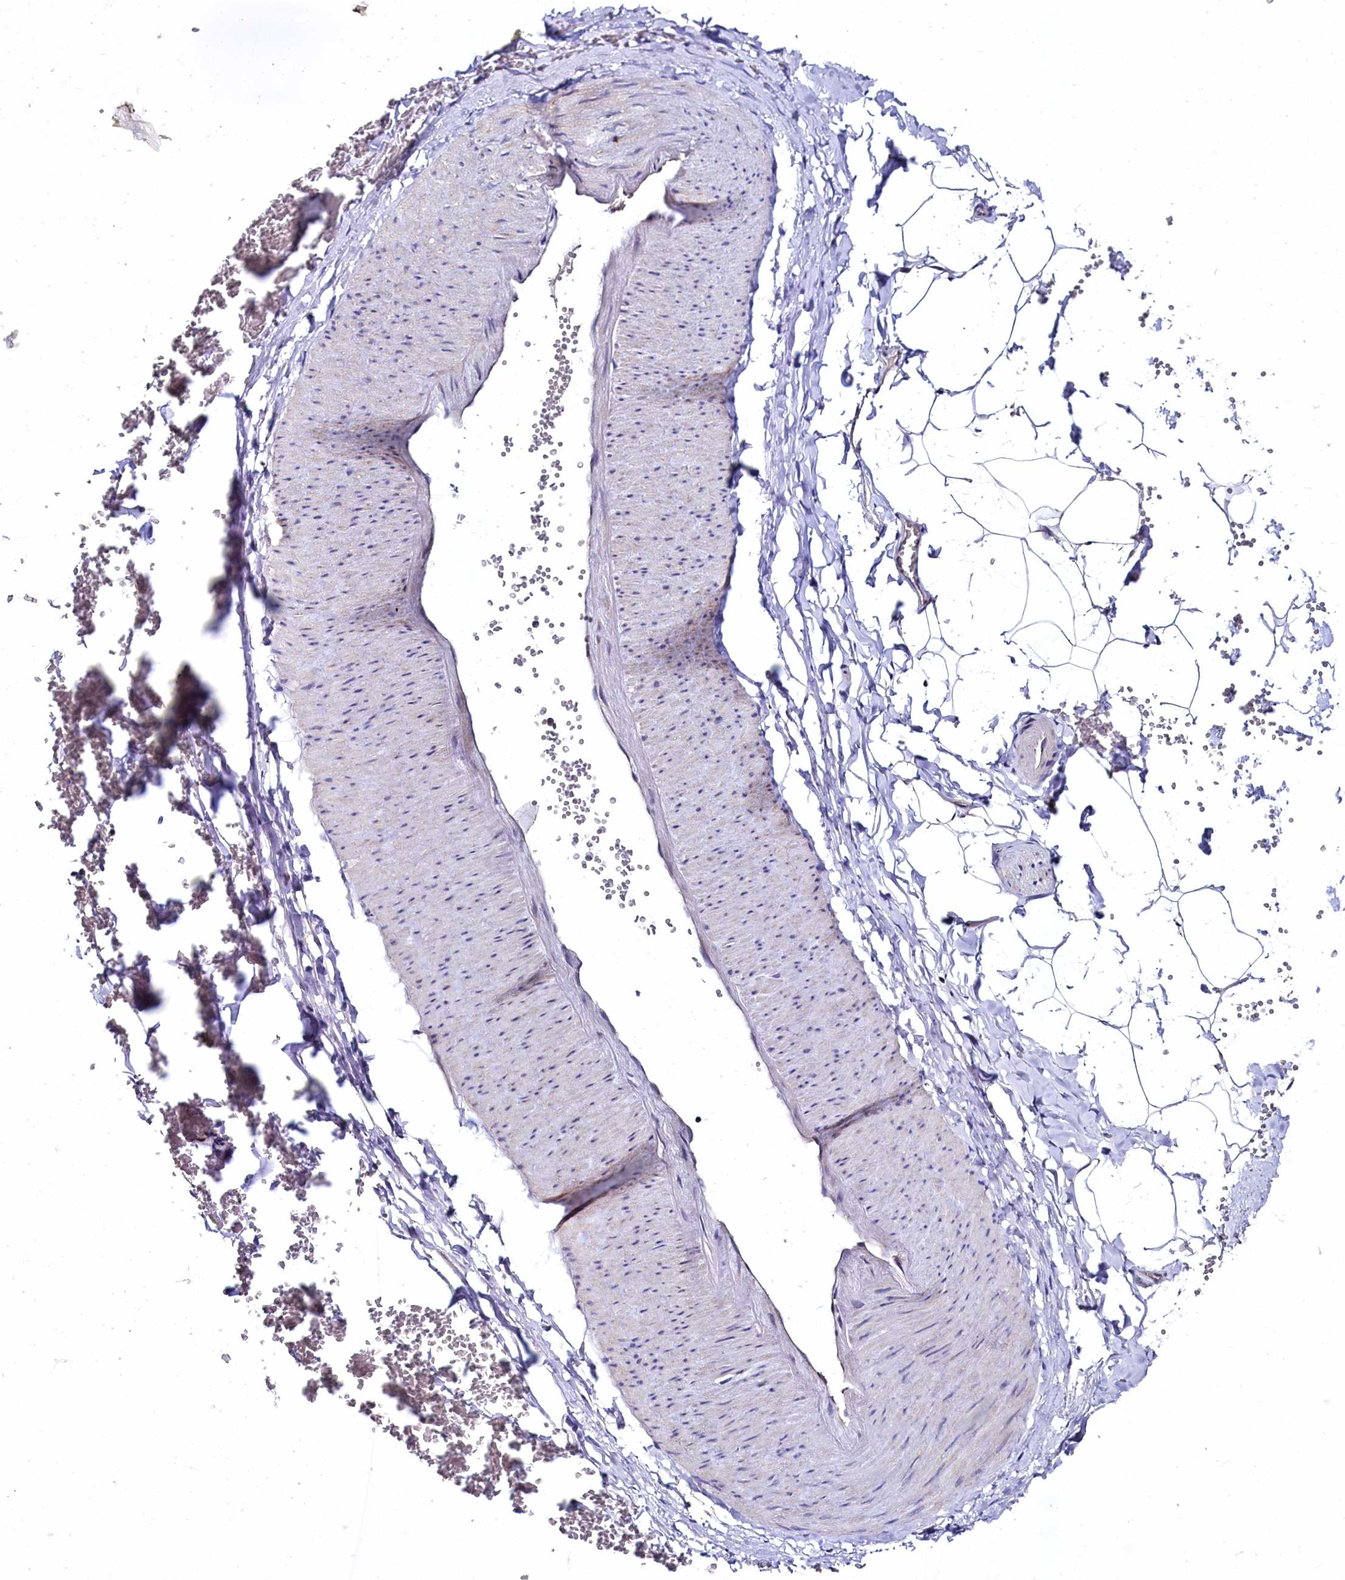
{"staining": {"intensity": "negative", "quantity": "none", "location": "none"}, "tissue": "adipose tissue", "cell_type": "Adipocytes", "image_type": "normal", "snomed": [{"axis": "morphology", "description": "Normal tissue, NOS"}, {"axis": "topography", "description": "Gallbladder"}, {"axis": "topography", "description": "Peripheral nerve tissue"}], "caption": "The micrograph shows no significant positivity in adipocytes of adipose tissue.", "gene": "MRPL57", "patient": {"sex": "male", "age": 38}}